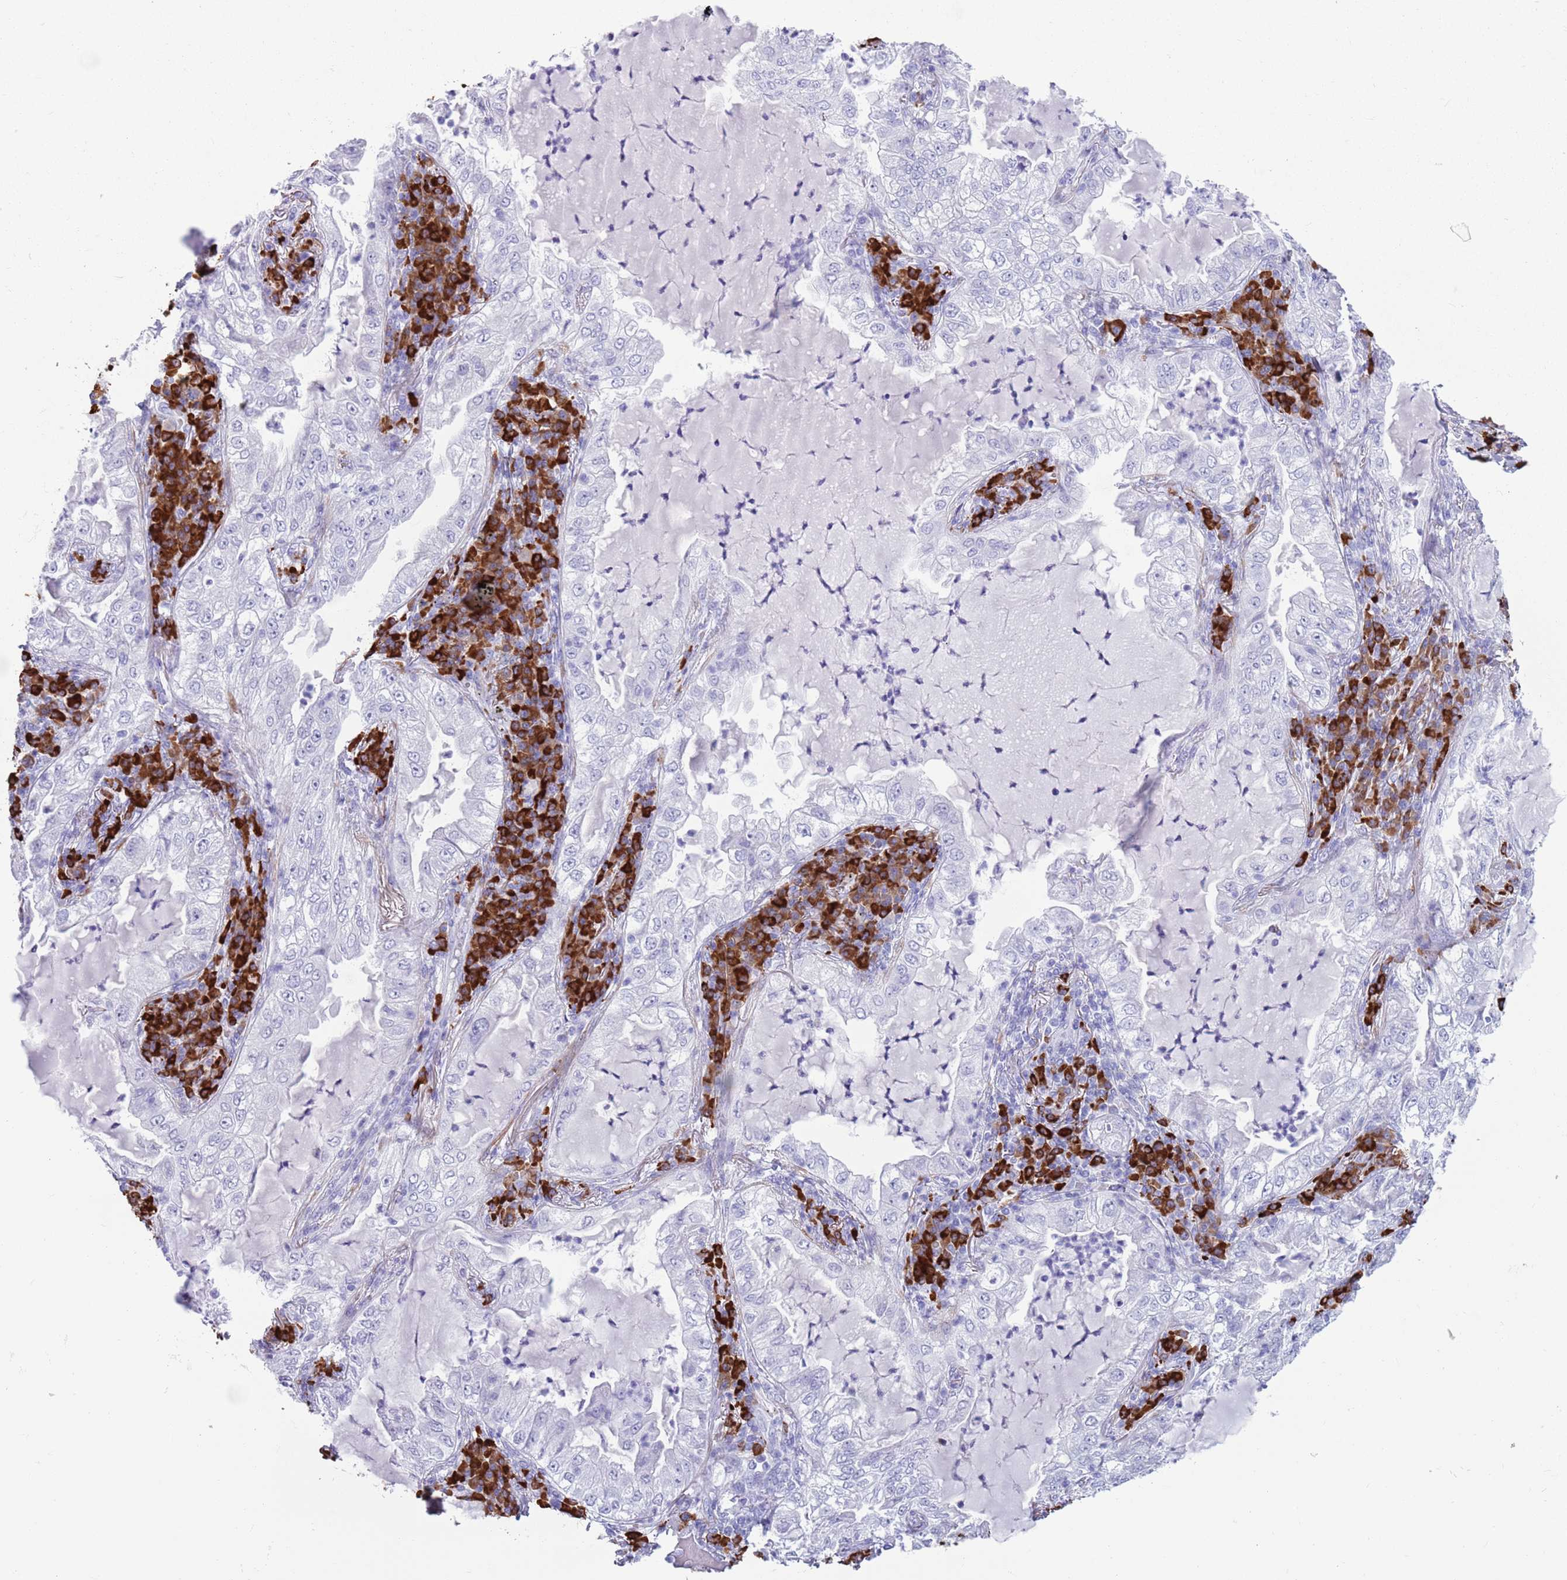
{"staining": {"intensity": "negative", "quantity": "none", "location": "none"}, "tissue": "lung cancer", "cell_type": "Tumor cells", "image_type": "cancer", "snomed": [{"axis": "morphology", "description": "Adenocarcinoma, NOS"}, {"axis": "topography", "description": "Lung"}], "caption": "There is no significant expression in tumor cells of adenocarcinoma (lung).", "gene": "LY6G5B", "patient": {"sex": "female", "age": 73}}